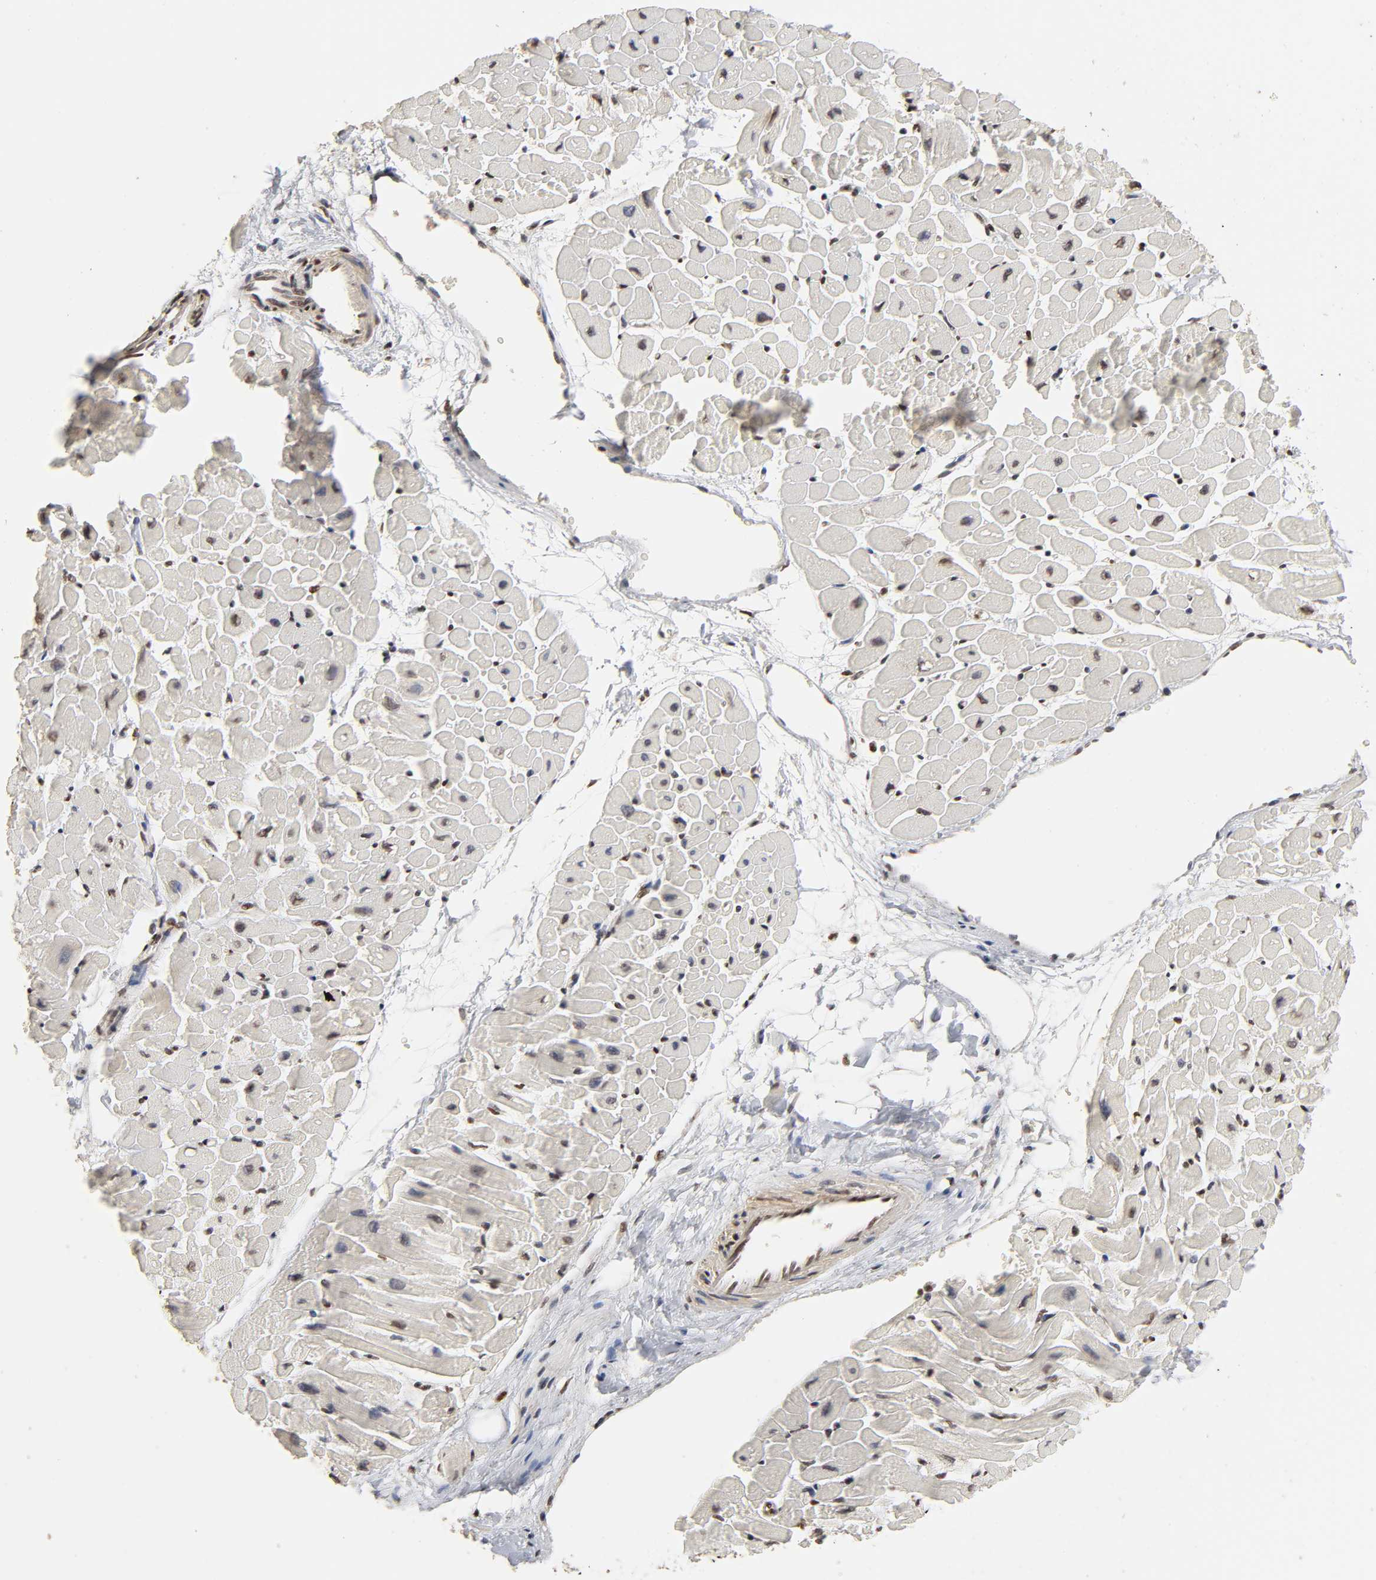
{"staining": {"intensity": "moderate", "quantity": "25%-75%", "location": "nuclear"}, "tissue": "heart muscle", "cell_type": "Cardiomyocytes", "image_type": "normal", "snomed": [{"axis": "morphology", "description": "Normal tissue, NOS"}, {"axis": "topography", "description": "Heart"}], "caption": "Immunohistochemistry of benign heart muscle displays medium levels of moderate nuclear positivity in about 25%-75% of cardiomyocytes.", "gene": "ZNF473", "patient": {"sex": "male", "age": 45}}